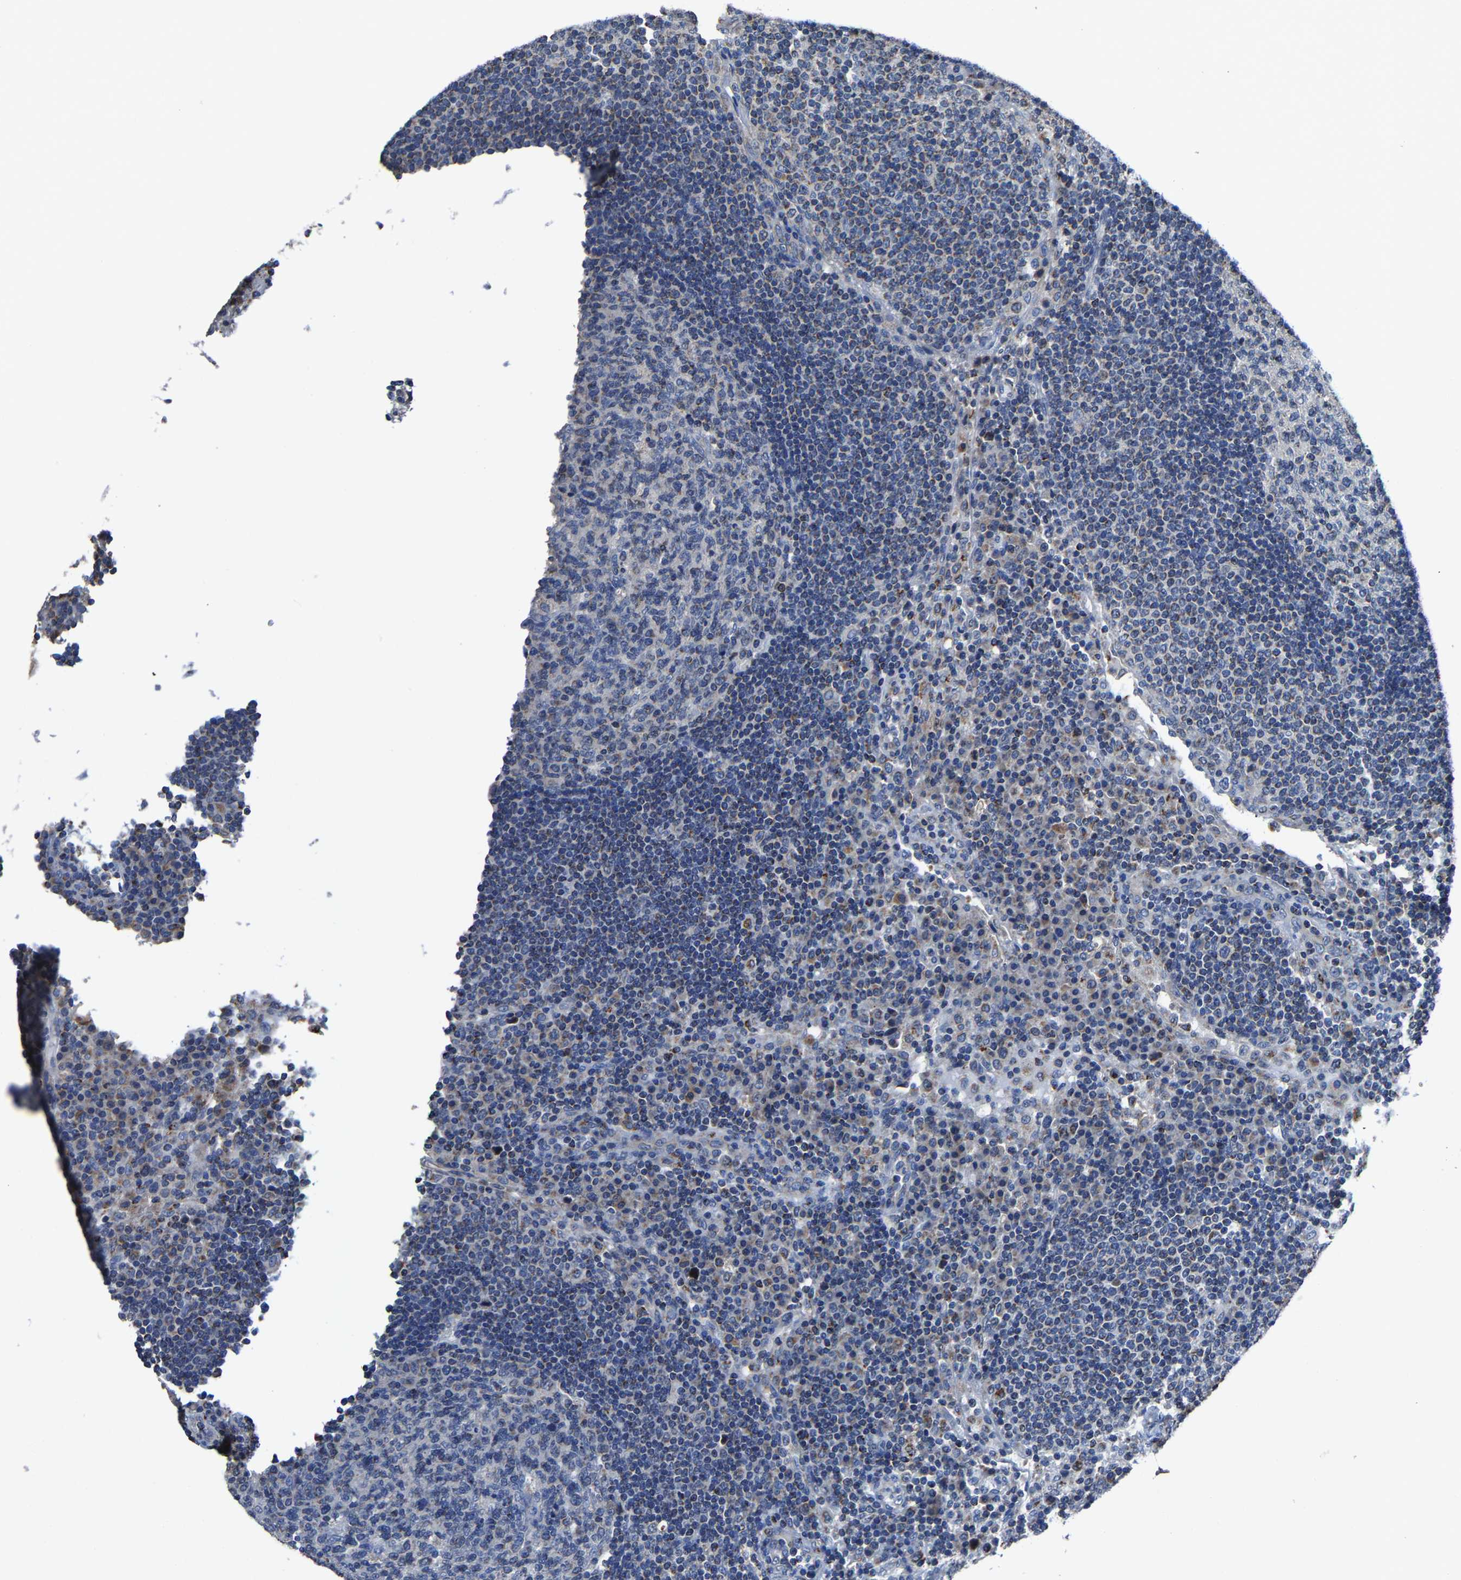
{"staining": {"intensity": "moderate", "quantity": "<25%", "location": "cytoplasmic/membranous"}, "tissue": "lymph node", "cell_type": "Germinal center cells", "image_type": "normal", "snomed": [{"axis": "morphology", "description": "Normal tissue, NOS"}, {"axis": "topography", "description": "Lymph node"}], "caption": "Lymph node stained with DAB (3,3'-diaminobenzidine) immunohistochemistry (IHC) displays low levels of moderate cytoplasmic/membranous positivity in about <25% of germinal center cells.", "gene": "AGK", "patient": {"sex": "female", "age": 53}}